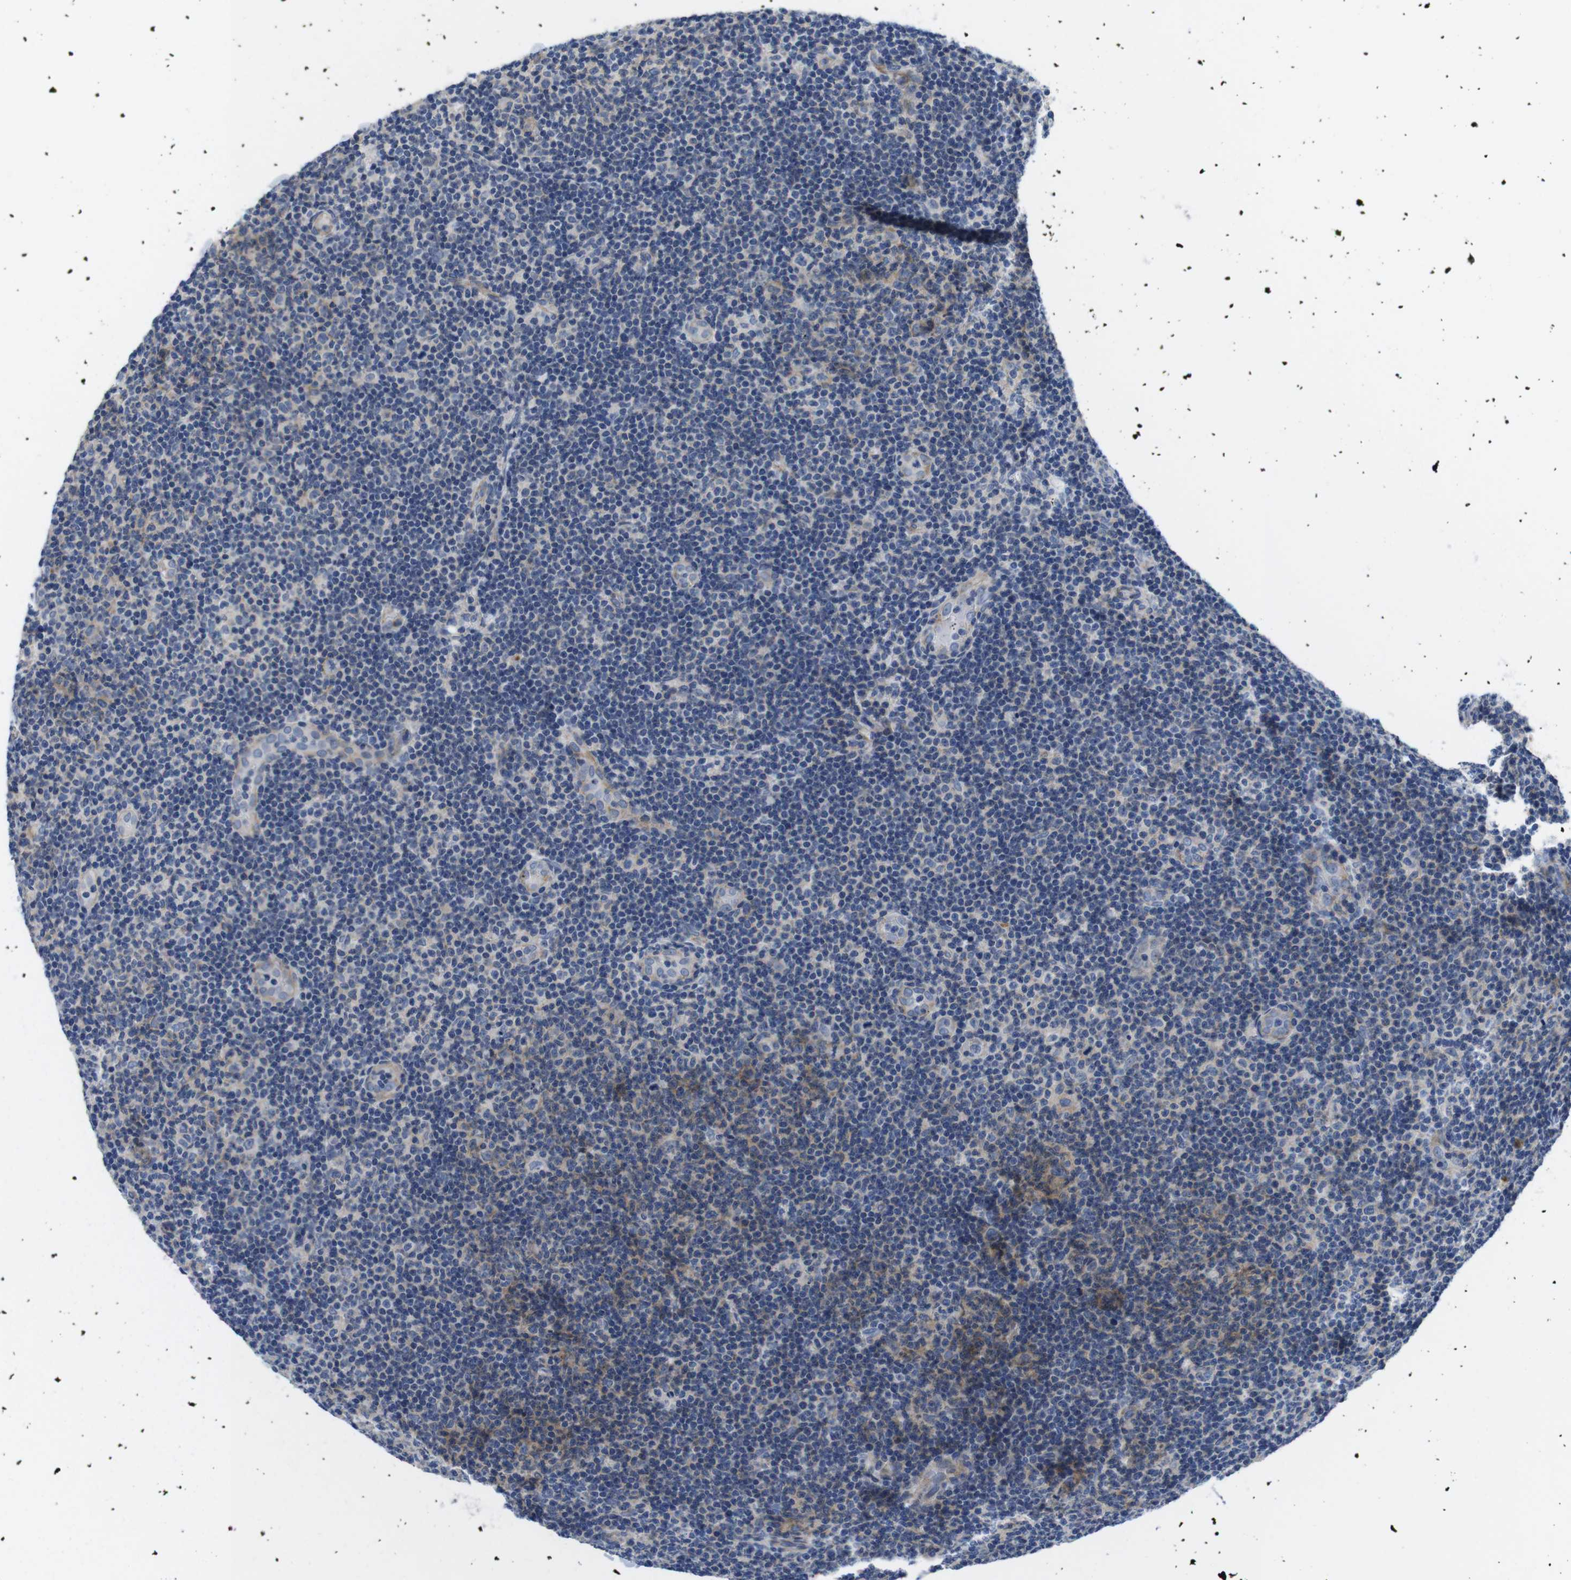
{"staining": {"intensity": "negative", "quantity": "none", "location": "none"}, "tissue": "lymphoma", "cell_type": "Tumor cells", "image_type": "cancer", "snomed": [{"axis": "morphology", "description": "Malignant lymphoma, non-Hodgkin's type, Low grade"}, {"axis": "topography", "description": "Lymph node"}], "caption": "Immunohistochemistry of low-grade malignant lymphoma, non-Hodgkin's type demonstrates no positivity in tumor cells. The staining is performed using DAB (3,3'-diaminobenzidine) brown chromogen with nuclei counter-stained in using hematoxylin.", "gene": "SCRIB", "patient": {"sex": "male", "age": 83}}